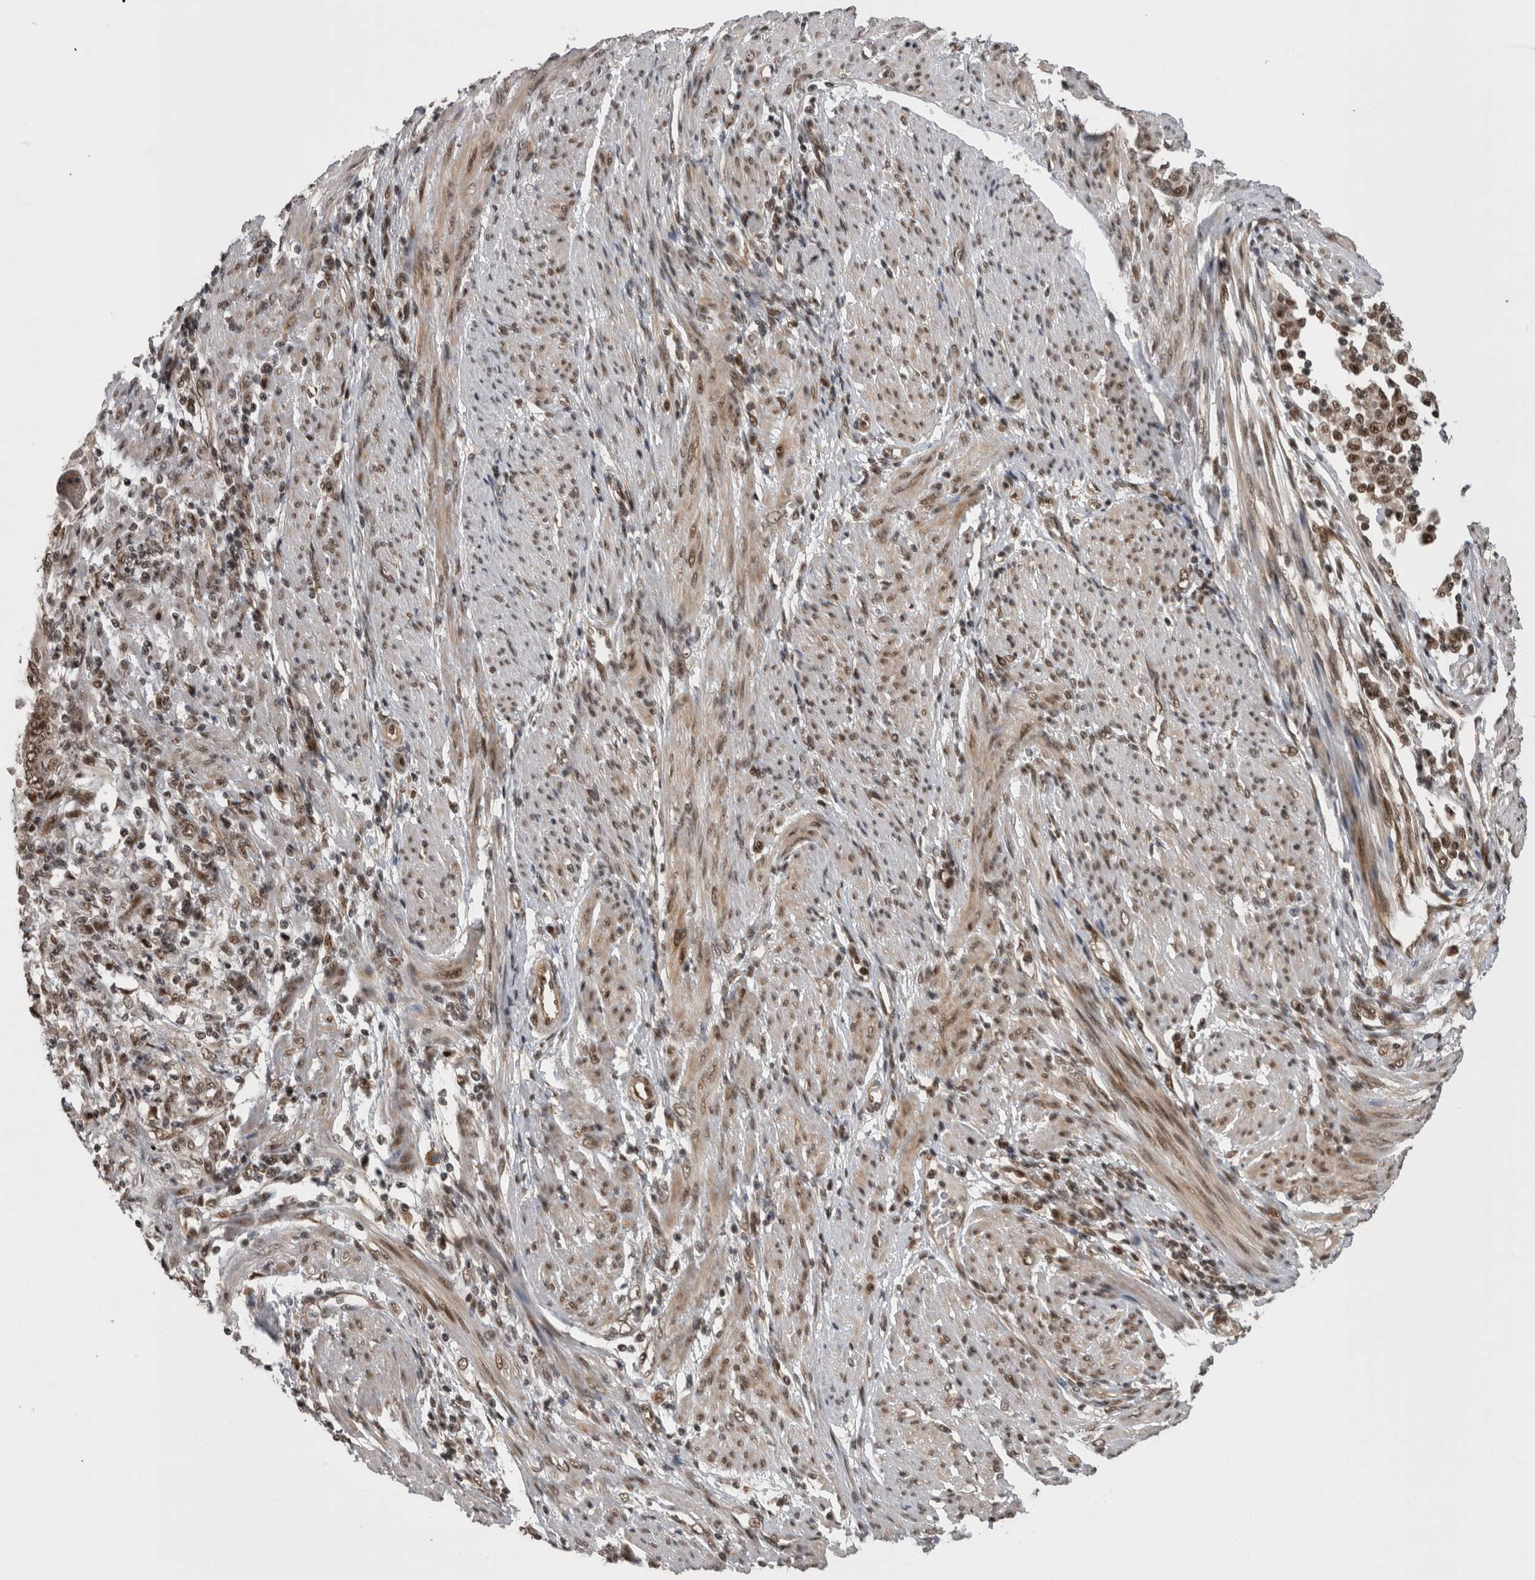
{"staining": {"intensity": "moderate", "quantity": ">75%", "location": "nuclear"}, "tissue": "endometrial cancer", "cell_type": "Tumor cells", "image_type": "cancer", "snomed": [{"axis": "morphology", "description": "Adenocarcinoma, NOS"}, {"axis": "topography", "description": "Uterus"}, {"axis": "topography", "description": "Endometrium"}], "caption": "There is medium levels of moderate nuclear positivity in tumor cells of endometrial cancer (adenocarcinoma), as demonstrated by immunohistochemical staining (brown color).", "gene": "CPSF2", "patient": {"sex": "female", "age": 70}}